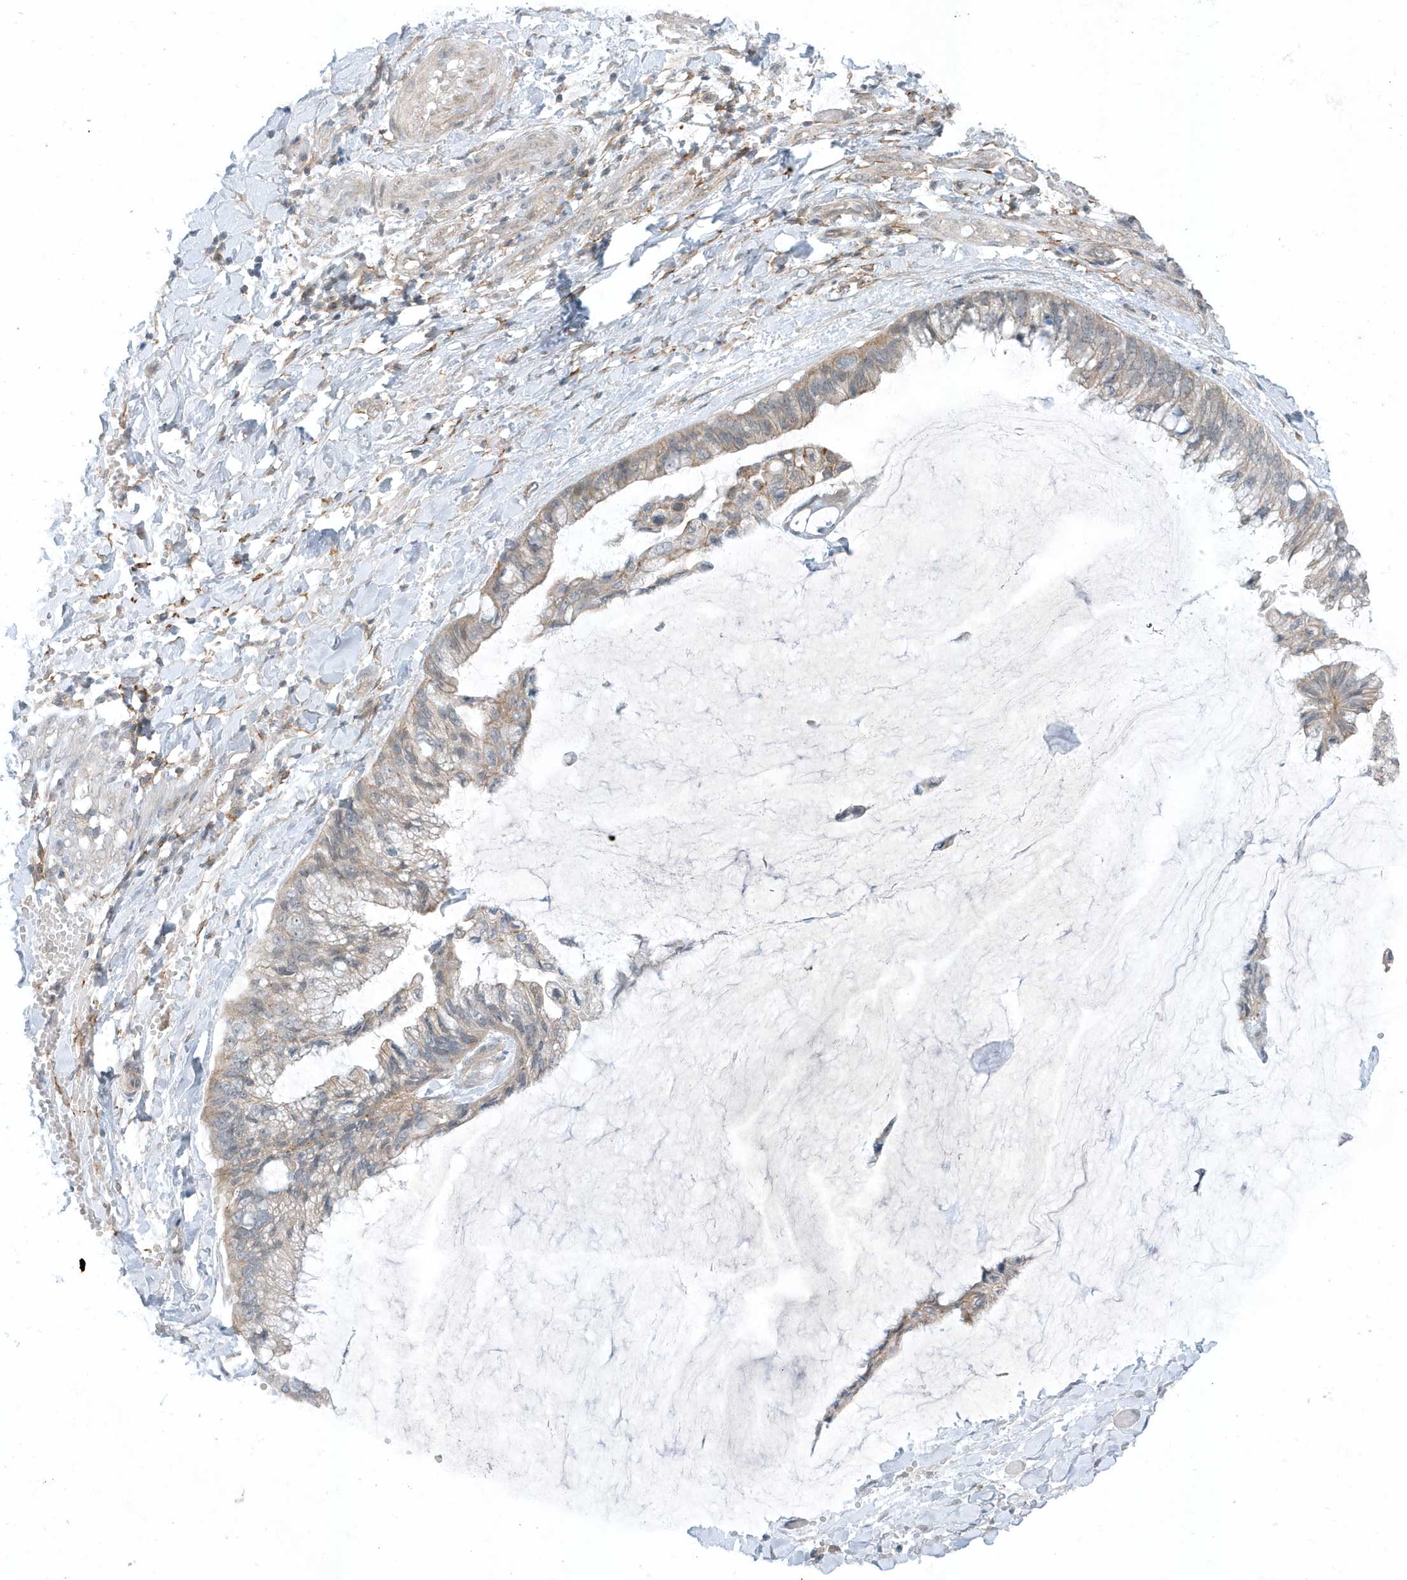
{"staining": {"intensity": "negative", "quantity": "none", "location": "none"}, "tissue": "ovarian cancer", "cell_type": "Tumor cells", "image_type": "cancer", "snomed": [{"axis": "morphology", "description": "Cystadenocarcinoma, mucinous, NOS"}, {"axis": "topography", "description": "Ovary"}], "caption": "The micrograph exhibits no staining of tumor cells in ovarian cancer (mucinous cystadenocarcinoma). (DAB IHC visualized using brightfield microscopy, high magnification).", "gene": "PARD3B", "patient": {"sex": "female", "age": 39}}